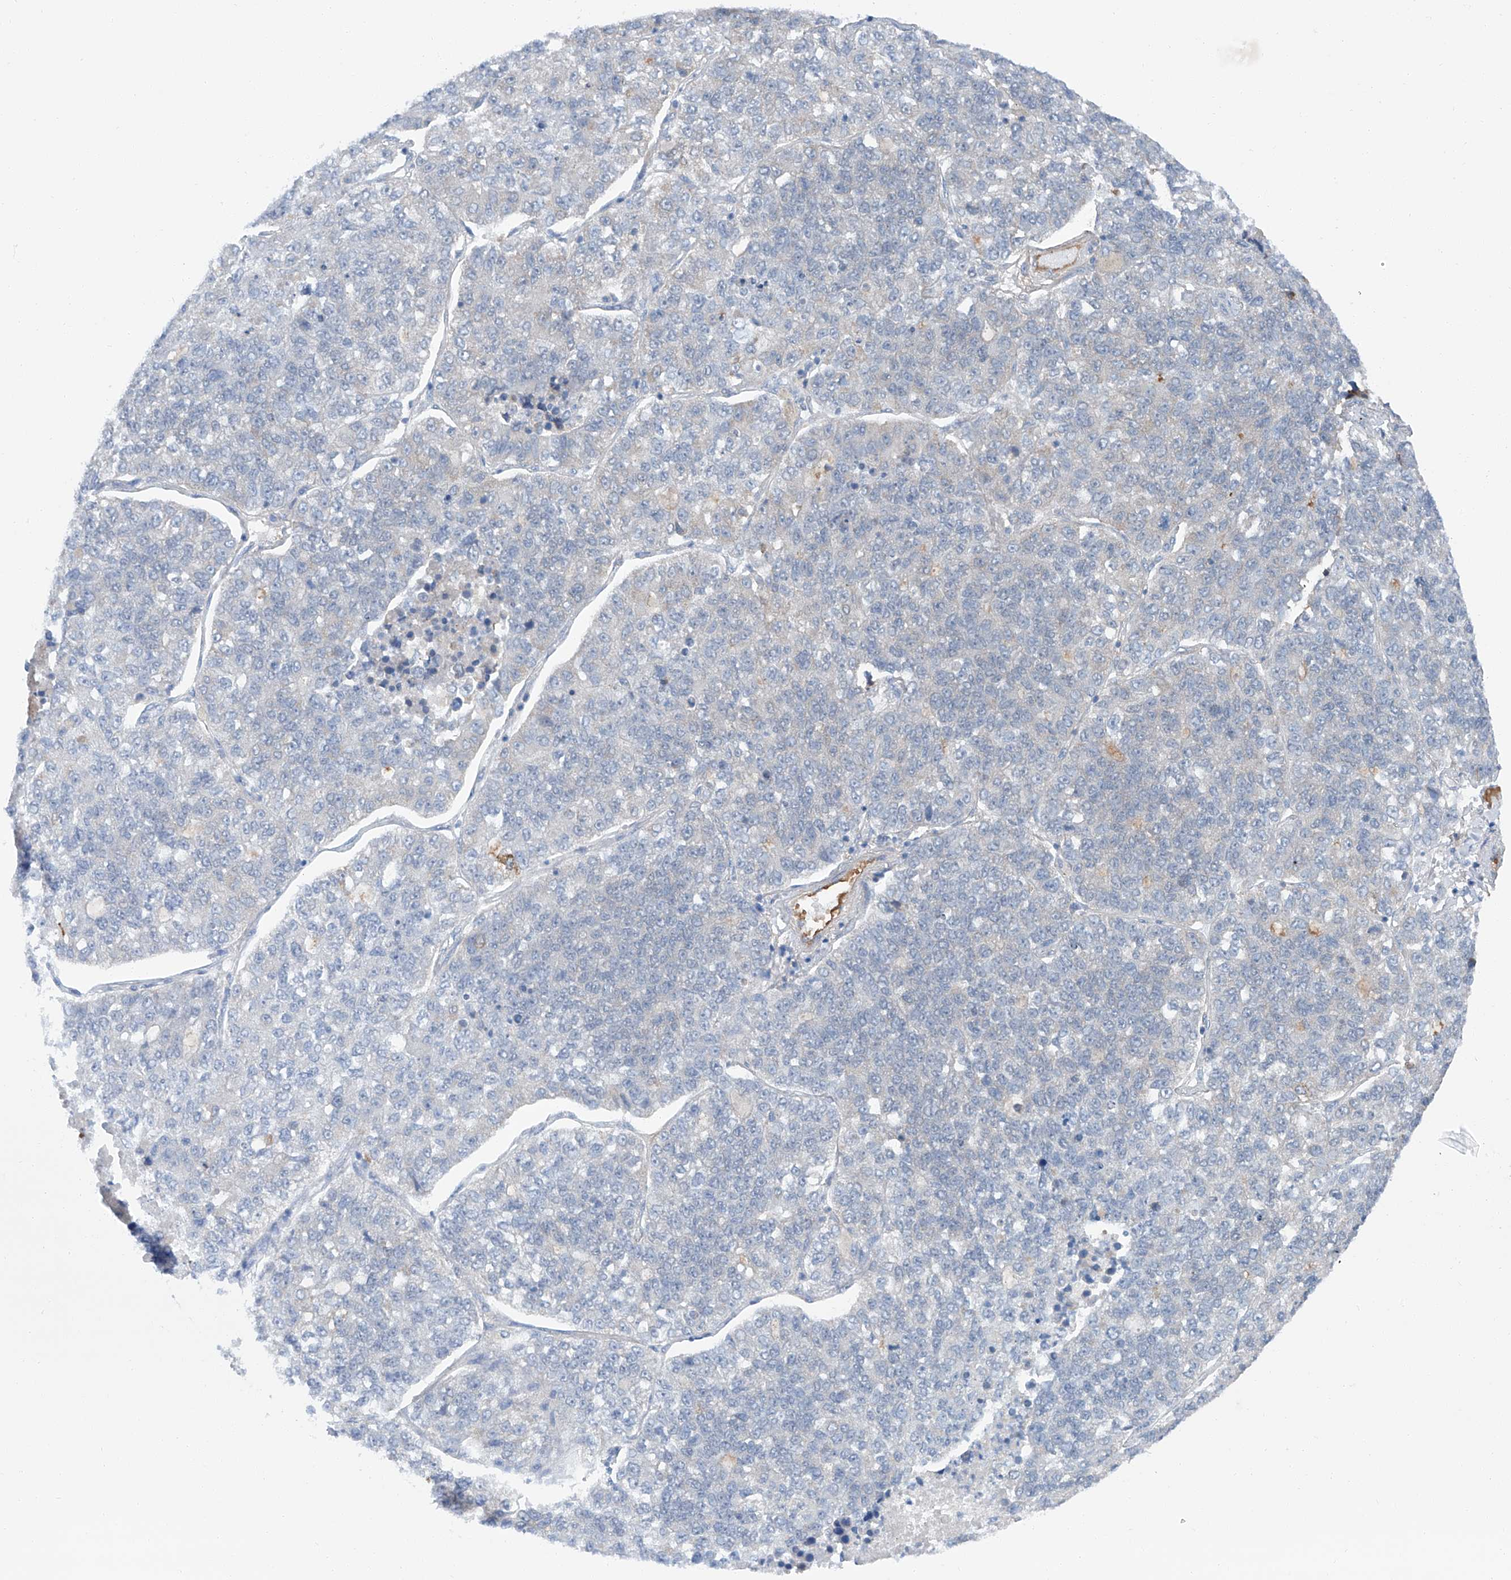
{"staining": {"intensity": "moderate", "quantity": "<25%", "location": "cytoplasmic/membranous"}, "tissue": "lung cancer", "cell_type": "Tumor cells", "image_type": "cancer", "snomed": [{"axis": "morphology", "description": "Adenocarcinoma, NOS"}, {"axis": "topography", "description": "Lung"}], "caption": "The photomicrograph demonstrates immunohistochemical staining of lung adenocarcinoma. There is moderate cytoplasmic/membranous positivity is appreciated in about <25% of tumor cells. (Brightfield microscopy of DAB IHC at high magnification).", "gene": "SIX4", "patient": {"sex": "male", "age": 49}}